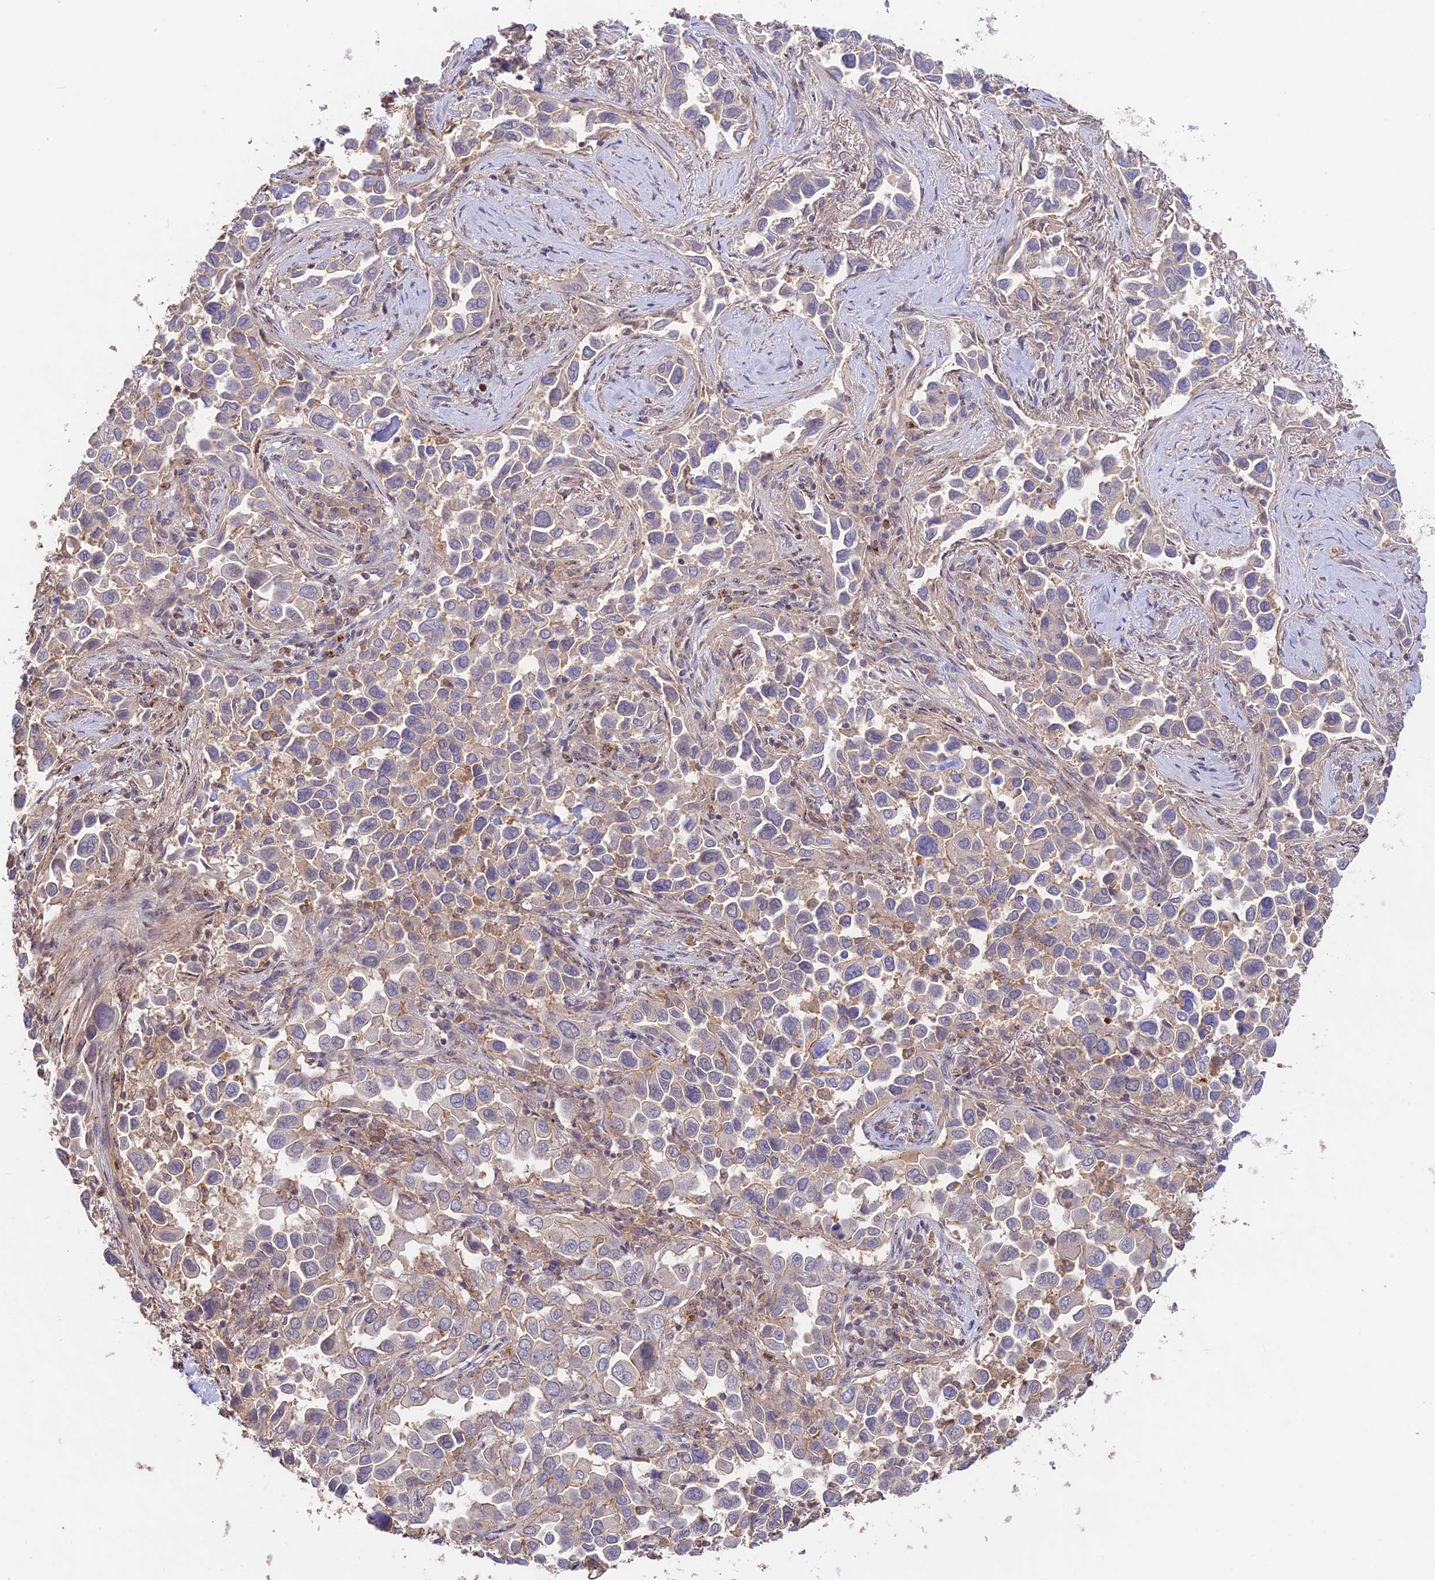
{"staining": {"intensity": "weak", "quantity": "<25%", "location": "cytoplasmic/membranous"}, "tissue": "lung cancer", "cell_type": "Tumor cells", "image_type": "cancer", "snomed": [{"axis": "morphology", "description": "Adenocarcinoma, NOS"}, {"axis": "topography", "description": "Lung"}], "caption": "Immunohistochemistry of lung cancer (adenocarcinoma) exhibits no expression in tumor cells. (DAB (3,3'-diaminobenzidine) IHC visualized using brightfield microscopy, high magnification).", "gene": "CLCF1", "patient": {"sex": "female", "age": 76}}